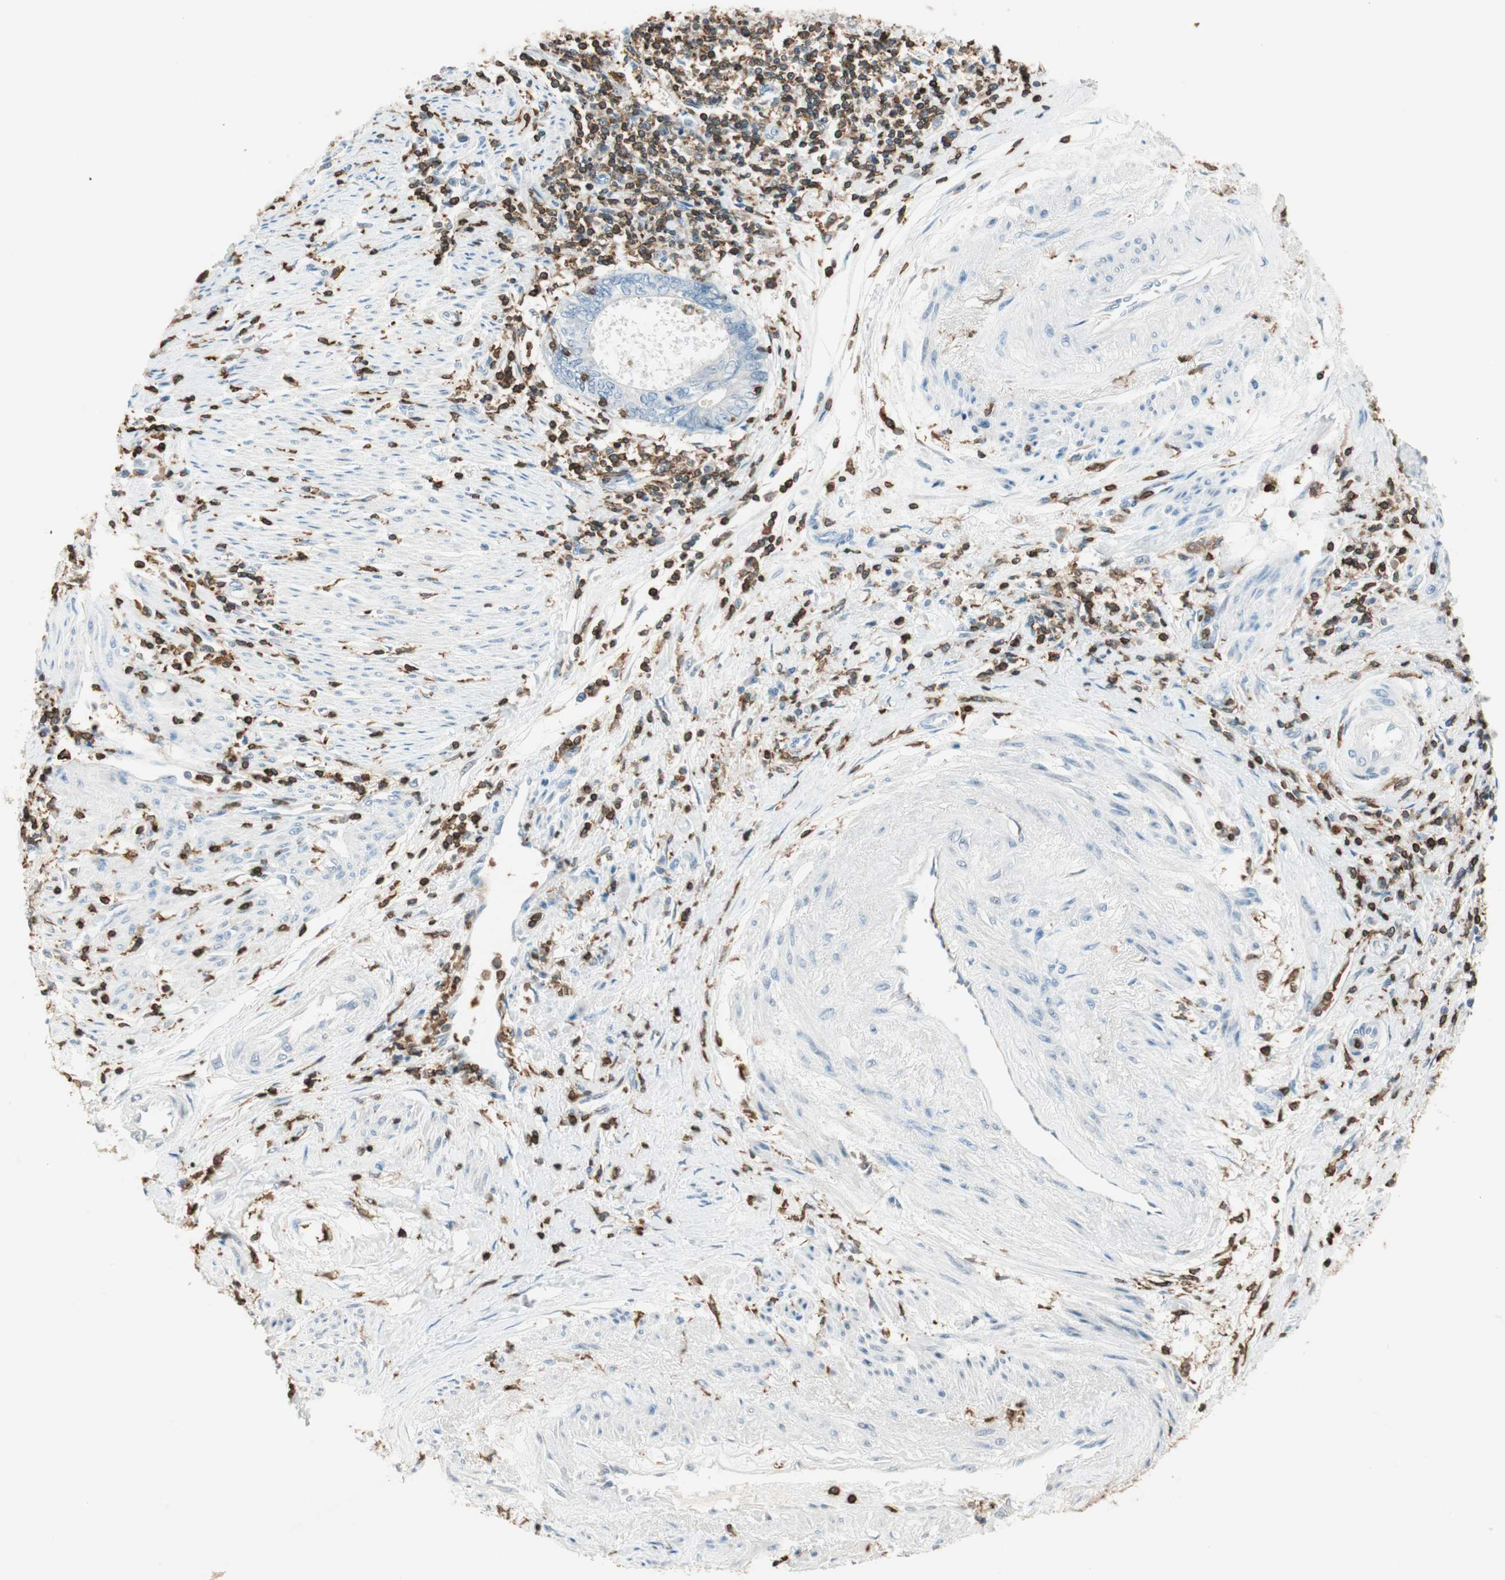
{"staining": {"intensity": "negative", "quantity": "none", "location": "none"}, "tissue": "endometrial cancer", "cell_type": "Tumor cells", "image_type": "cancer", "snomed": [{"axis": "morphology", "description": "Adenocarcinoma, NOS"}, {"axis": "topography", "description": "Uterus"}, {"axis": "topography", "description": "Endometrium"}], "caption": "A high-resolution photomicrograph shows IHC staining of adenocarcinoma (endometrial), which shows no significant staining in tumor cells.", "gene": "HPGD", "patient": {"sex": "female", "age": 70}}